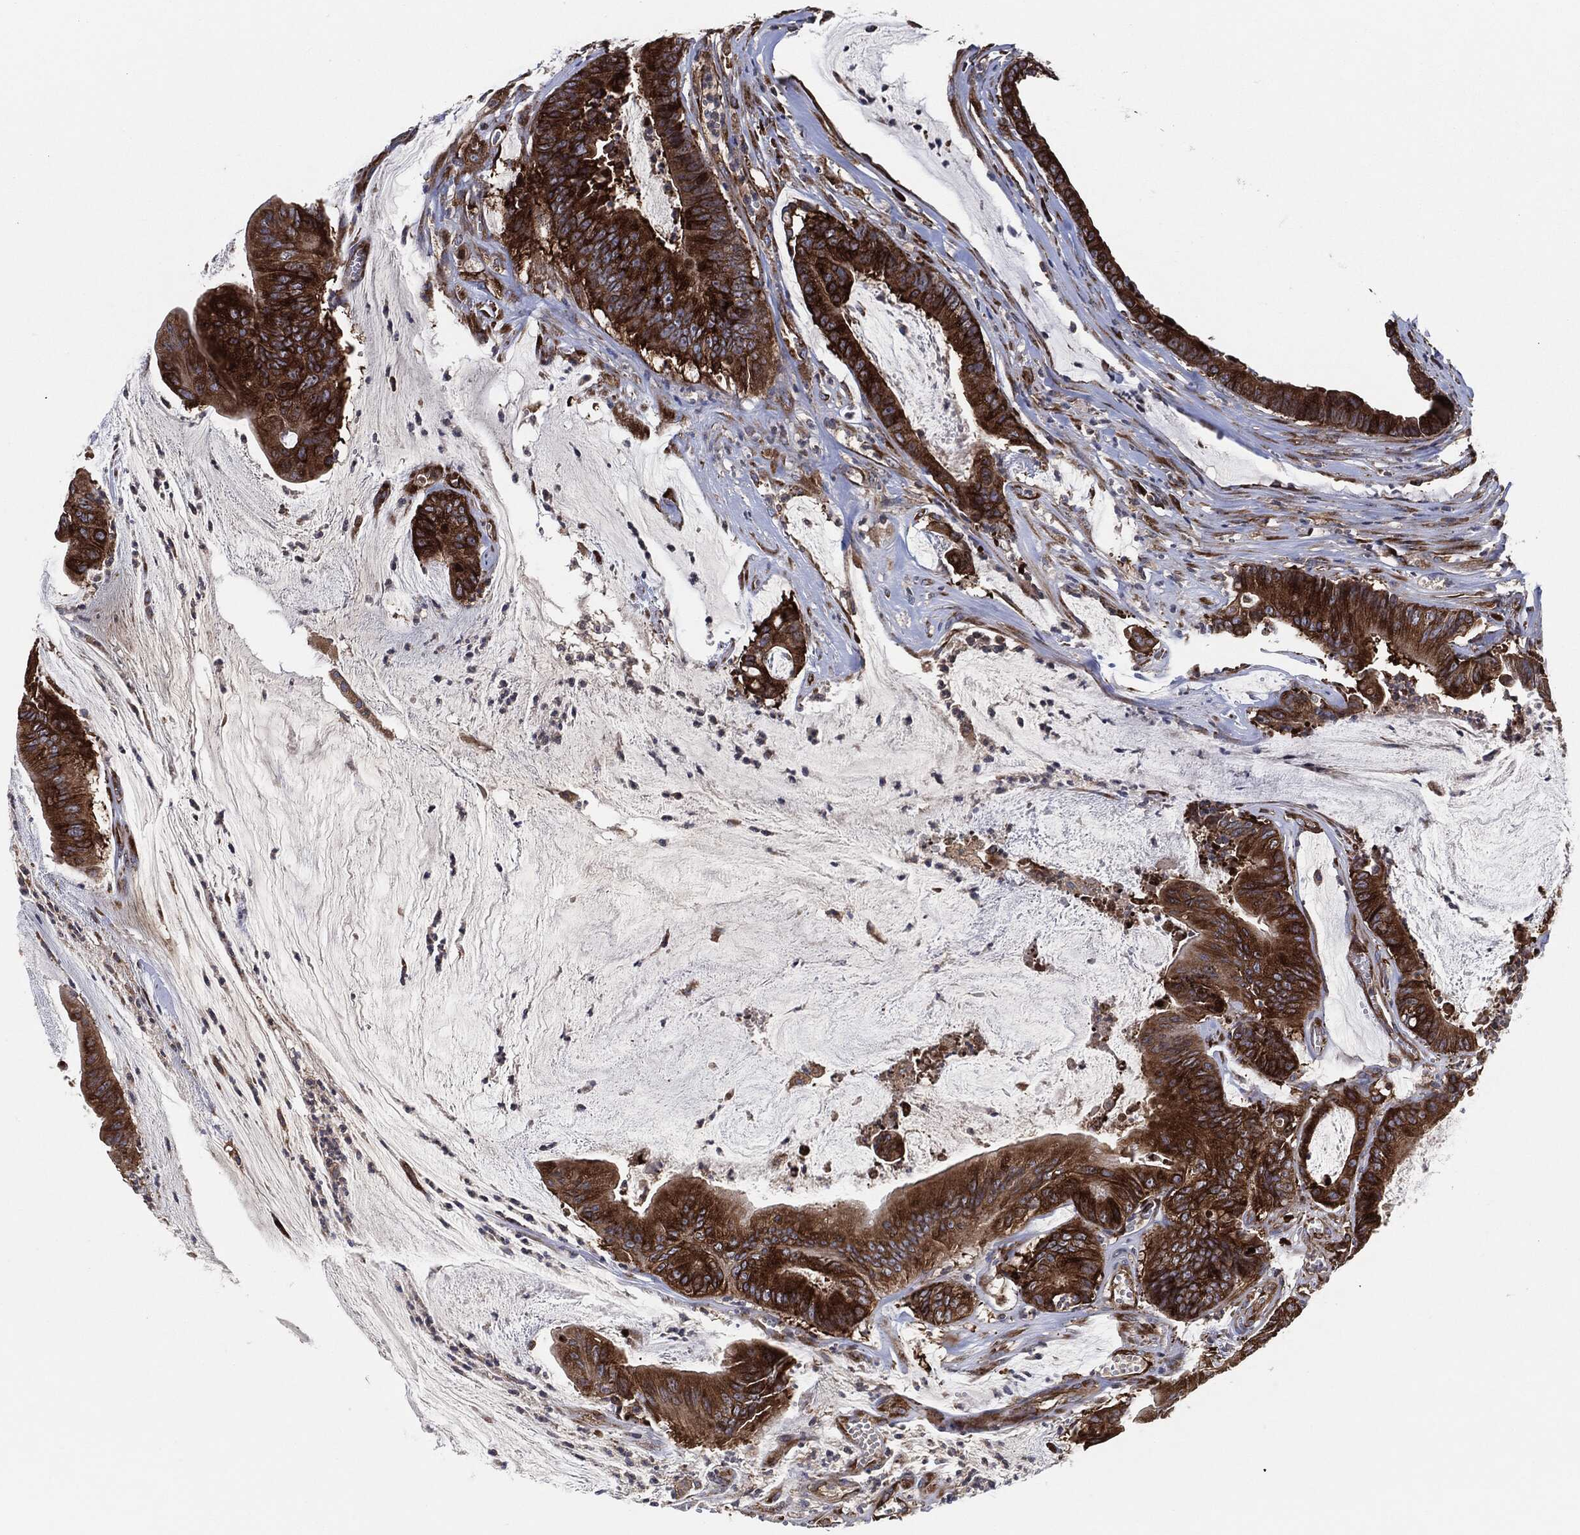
{"staining": {"intensity": "strong", "quantity": ">75%", "location": "cytoplasmic/membranous"}, "tissue": "colorectal cancer", "cell_type": "Tumor cells", "image_type": "cancer", "snomed": [{"axis": "morphology", "description": "Adenocarcinoma, NOS"}, {"axis": "topography", "description": "Colon"}], "caption": "Colorectal cancer (adenocarcinoma) stained with a protein marker shows strong staining in tumor cells.", "gene": "EIF2S2", "patient": {"sex": "female", "age": 69}}